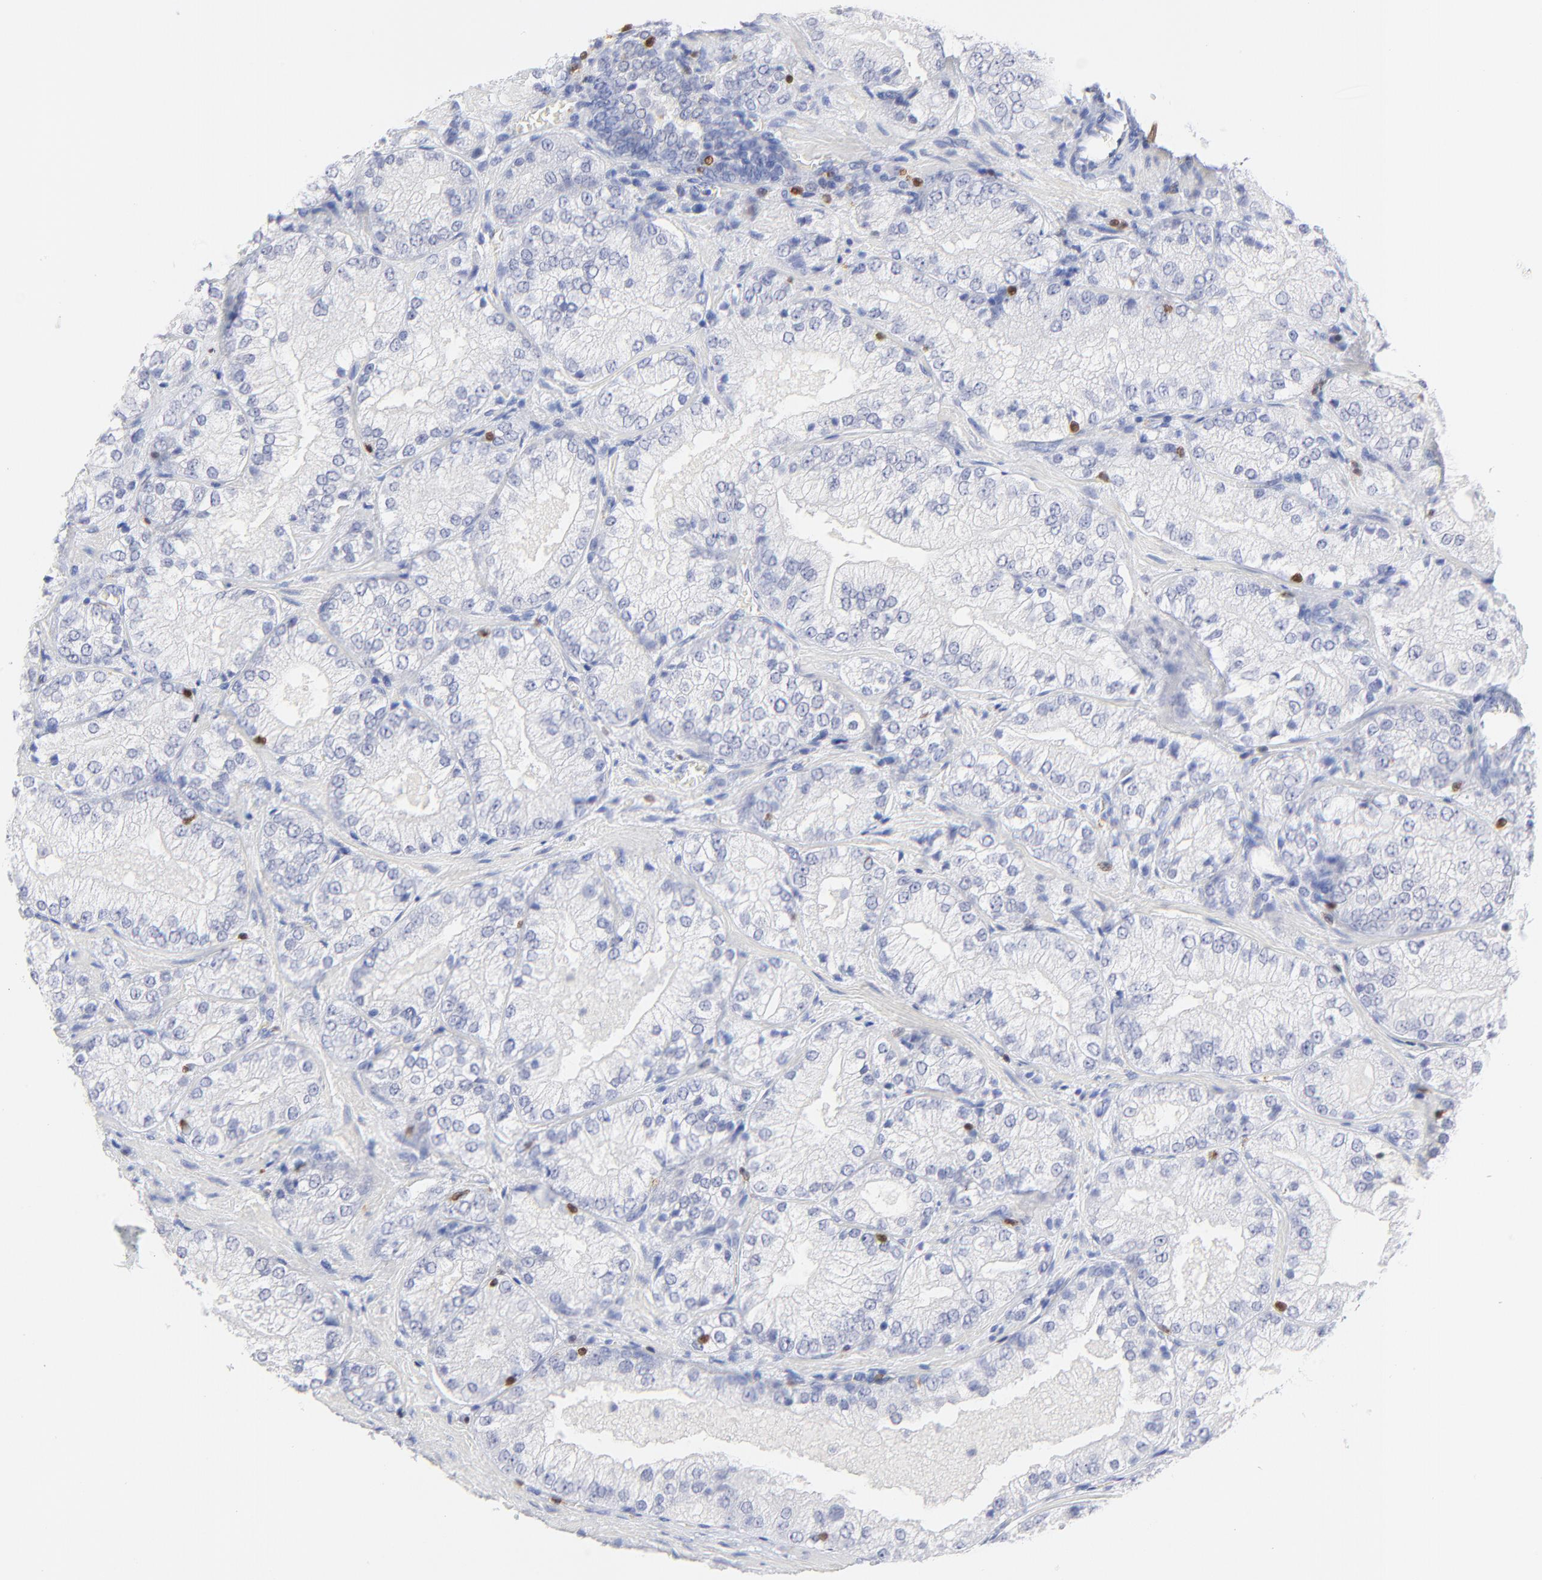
{"staining": {"intensity": "negative", "quantity": "none", "location": "none"}, "tissue": "prostate cancer", "cell_type": "Tumor cells", "image_type": "cancer", "snomed": [{"axis": "morphology", "description": "Adenocarcinoma, Low grade"}, {"axis": "topography", "description": "Prostate"}], "caption": "There is no significant positivity in tumor cells of low-grade adenocarcinoma (prostate).", "gene": "ZAP70", "patient": {"sex": "male", "age": 60}}